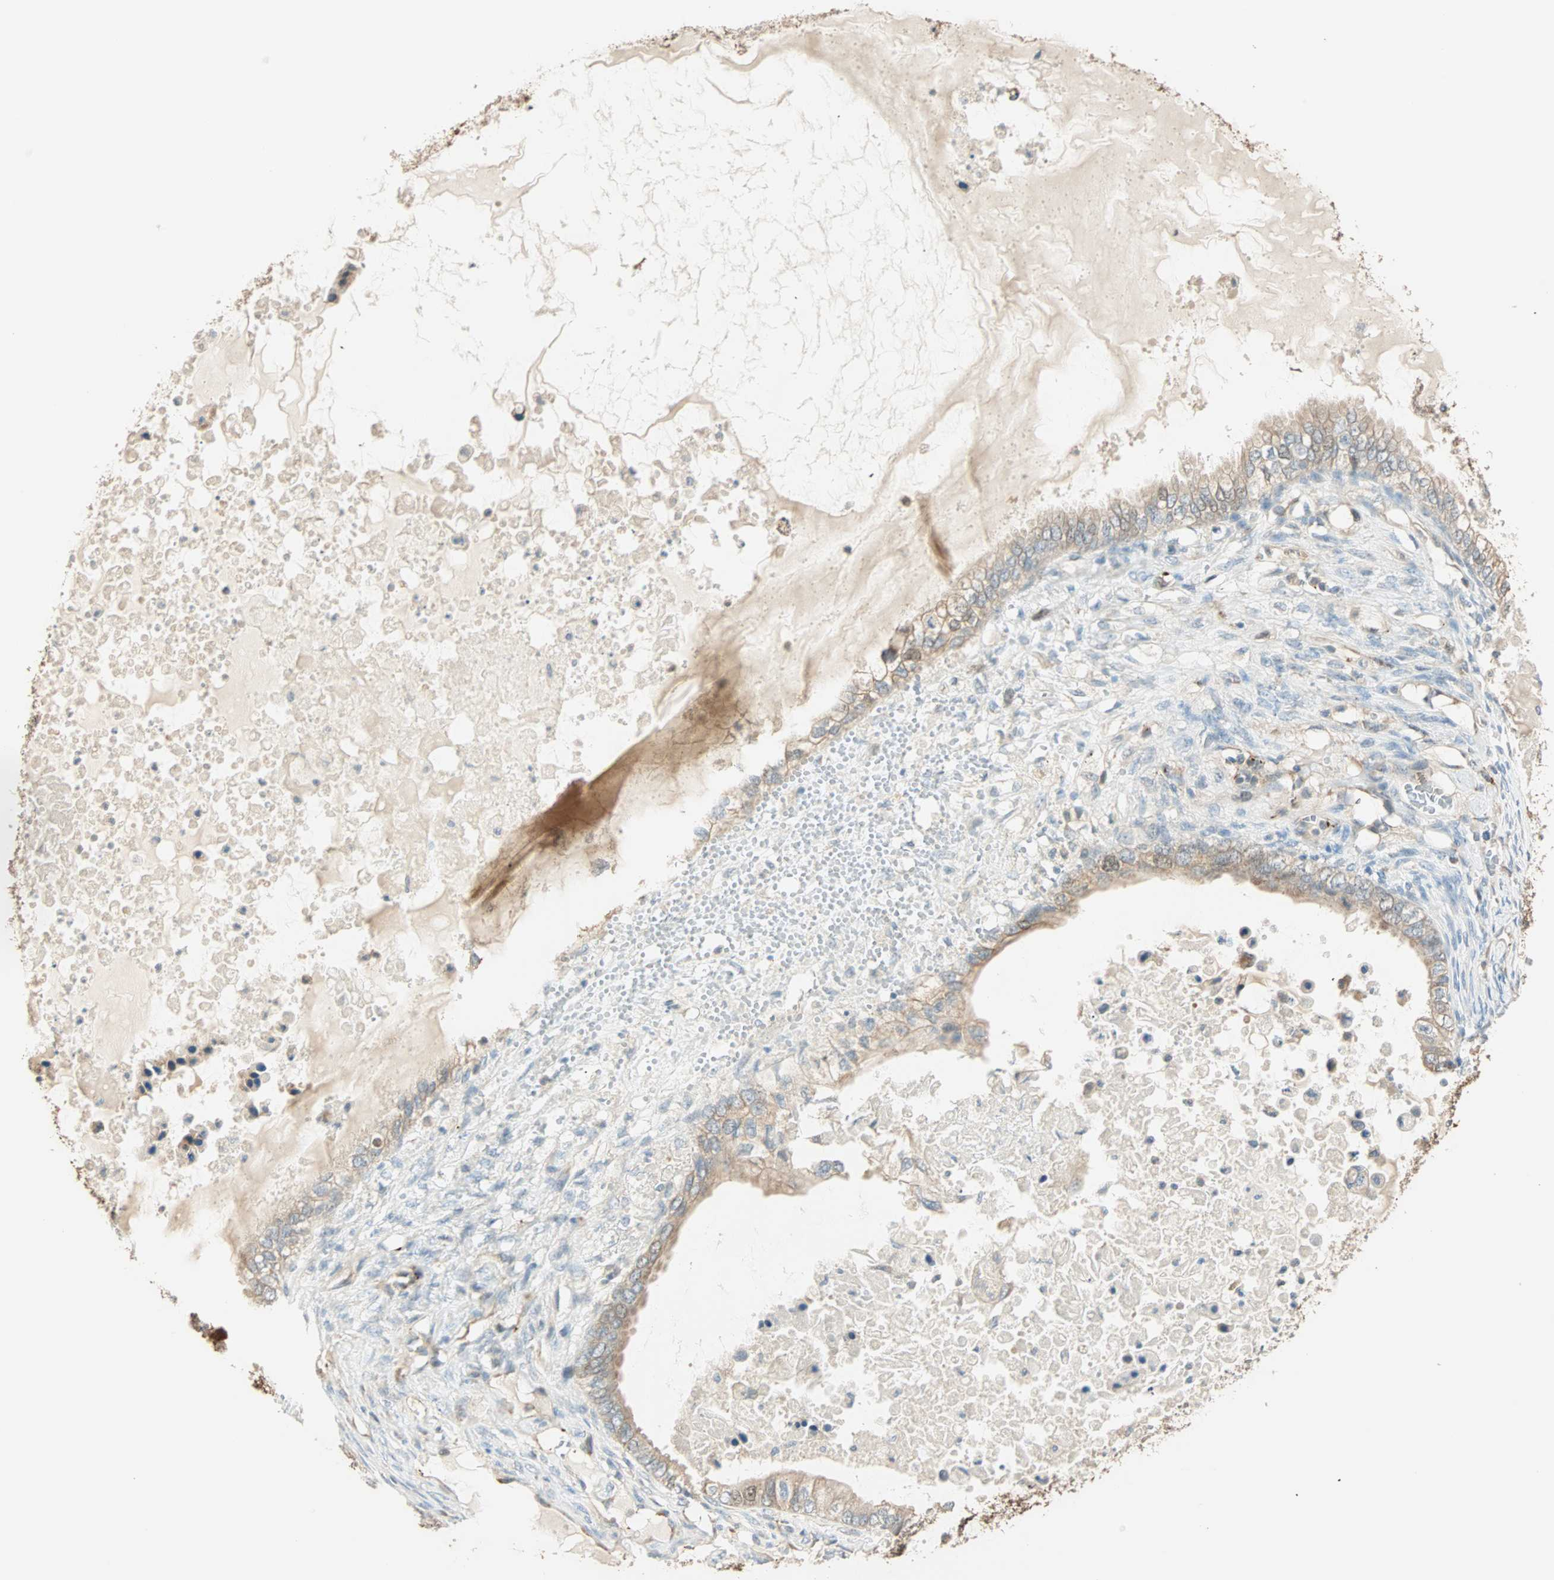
{"staining": {"intensity": "weak", "quantity": ">75%", "location": "cytoplasmic/membranous"}, "tissue": "ovarian cancer", "cell_type": "Tumor cells", "image_type": "cancer", "snomed": [{"axis": "morphology", "description": "Cystadenocarcinoma, mucinous, NOS"}, {"axis": "topography", "description": "Ovary"}], "caption": "Human ovarian cancer (mucinous cystadenocarcinoma) stained for a protein (brown) displays weak cytoplasmic/membranous positive expression in about >75% of tumor cells.", "gene": "RAD18", "patient": {"sex": "female", "age": 80}}